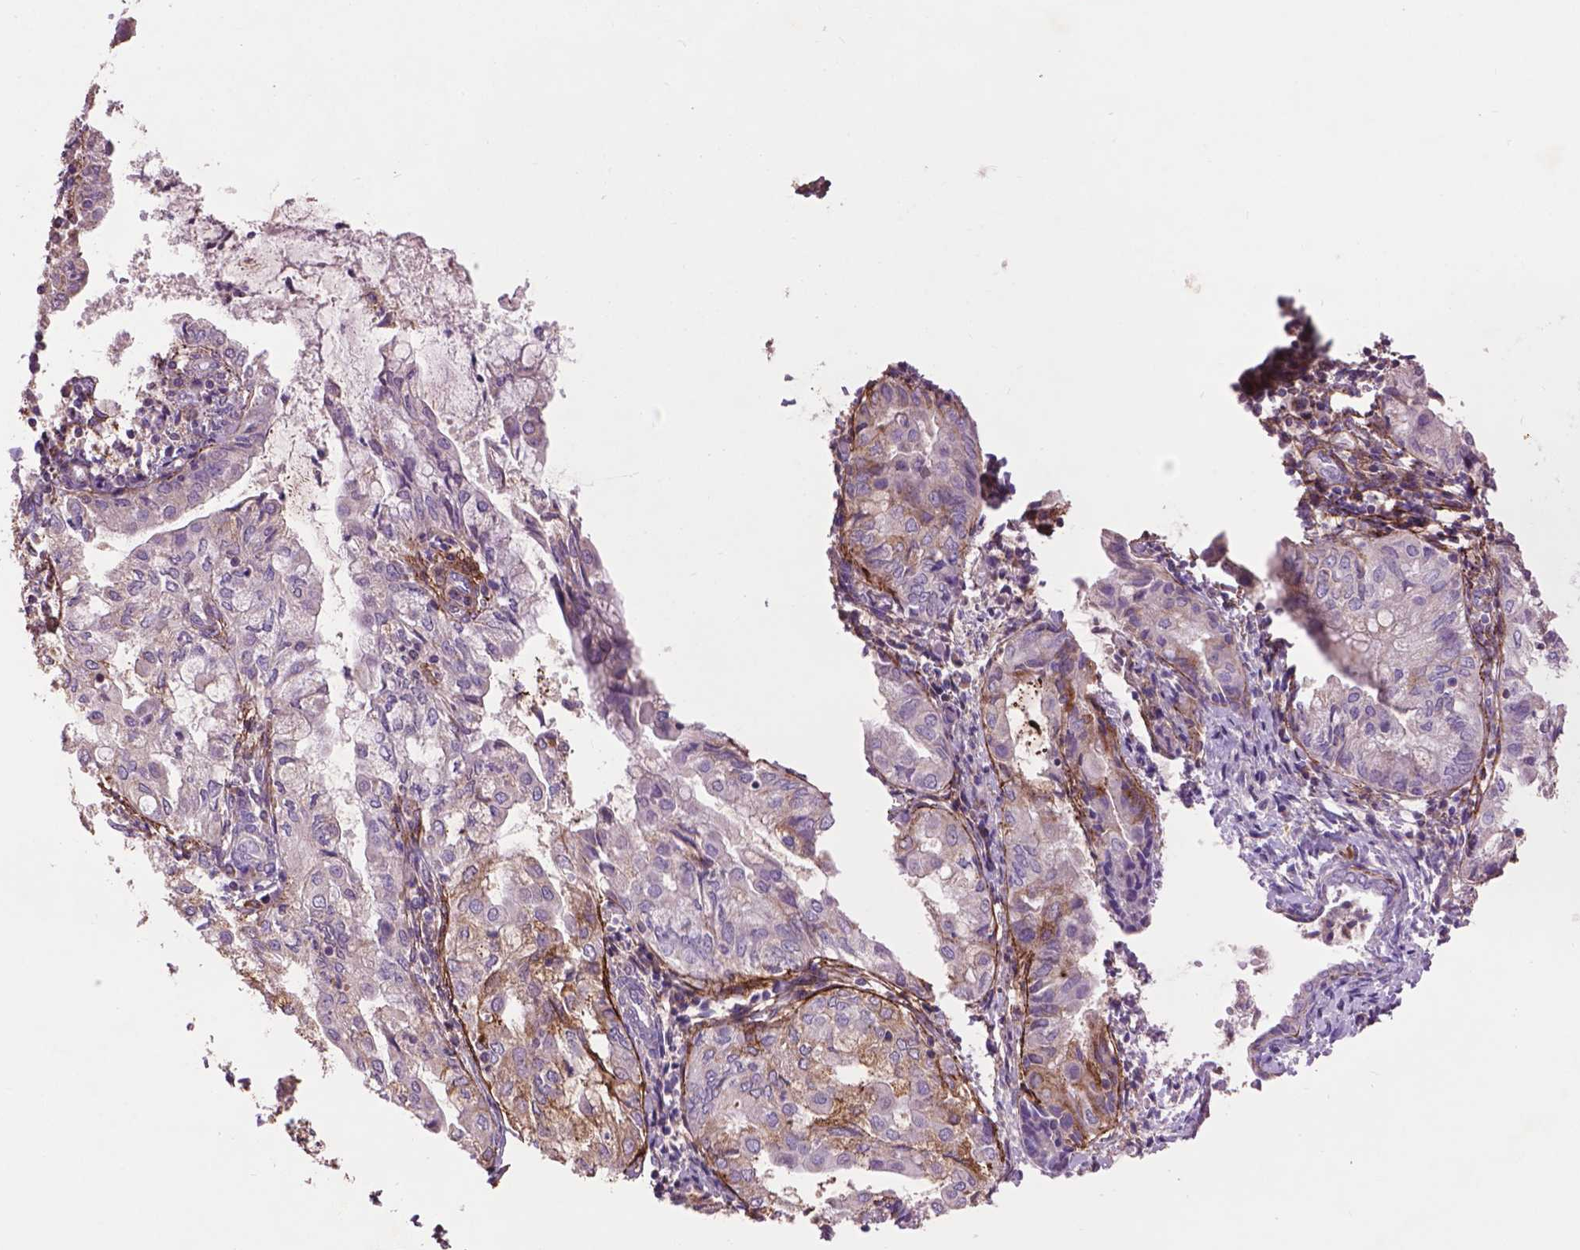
{"staining": {"intensity": "negative", "quantity": "none", "location": "none"}, "tissue": "endometrial cancer", "cell_type": "Tumor cells", "image_type": "cancer", "snomed": [{"axis": "morphology", "description": "Adenocarcinoma, NOS"}, {"axis": "topography", "description": "Endometrium"}], "caption": "Immunohistochemical staining of human endometrial adenocarcinoma displays no significant expression in tumor cells.", "gene": "LRRC3C", "patient": {"sex": "female", "age": 68}}